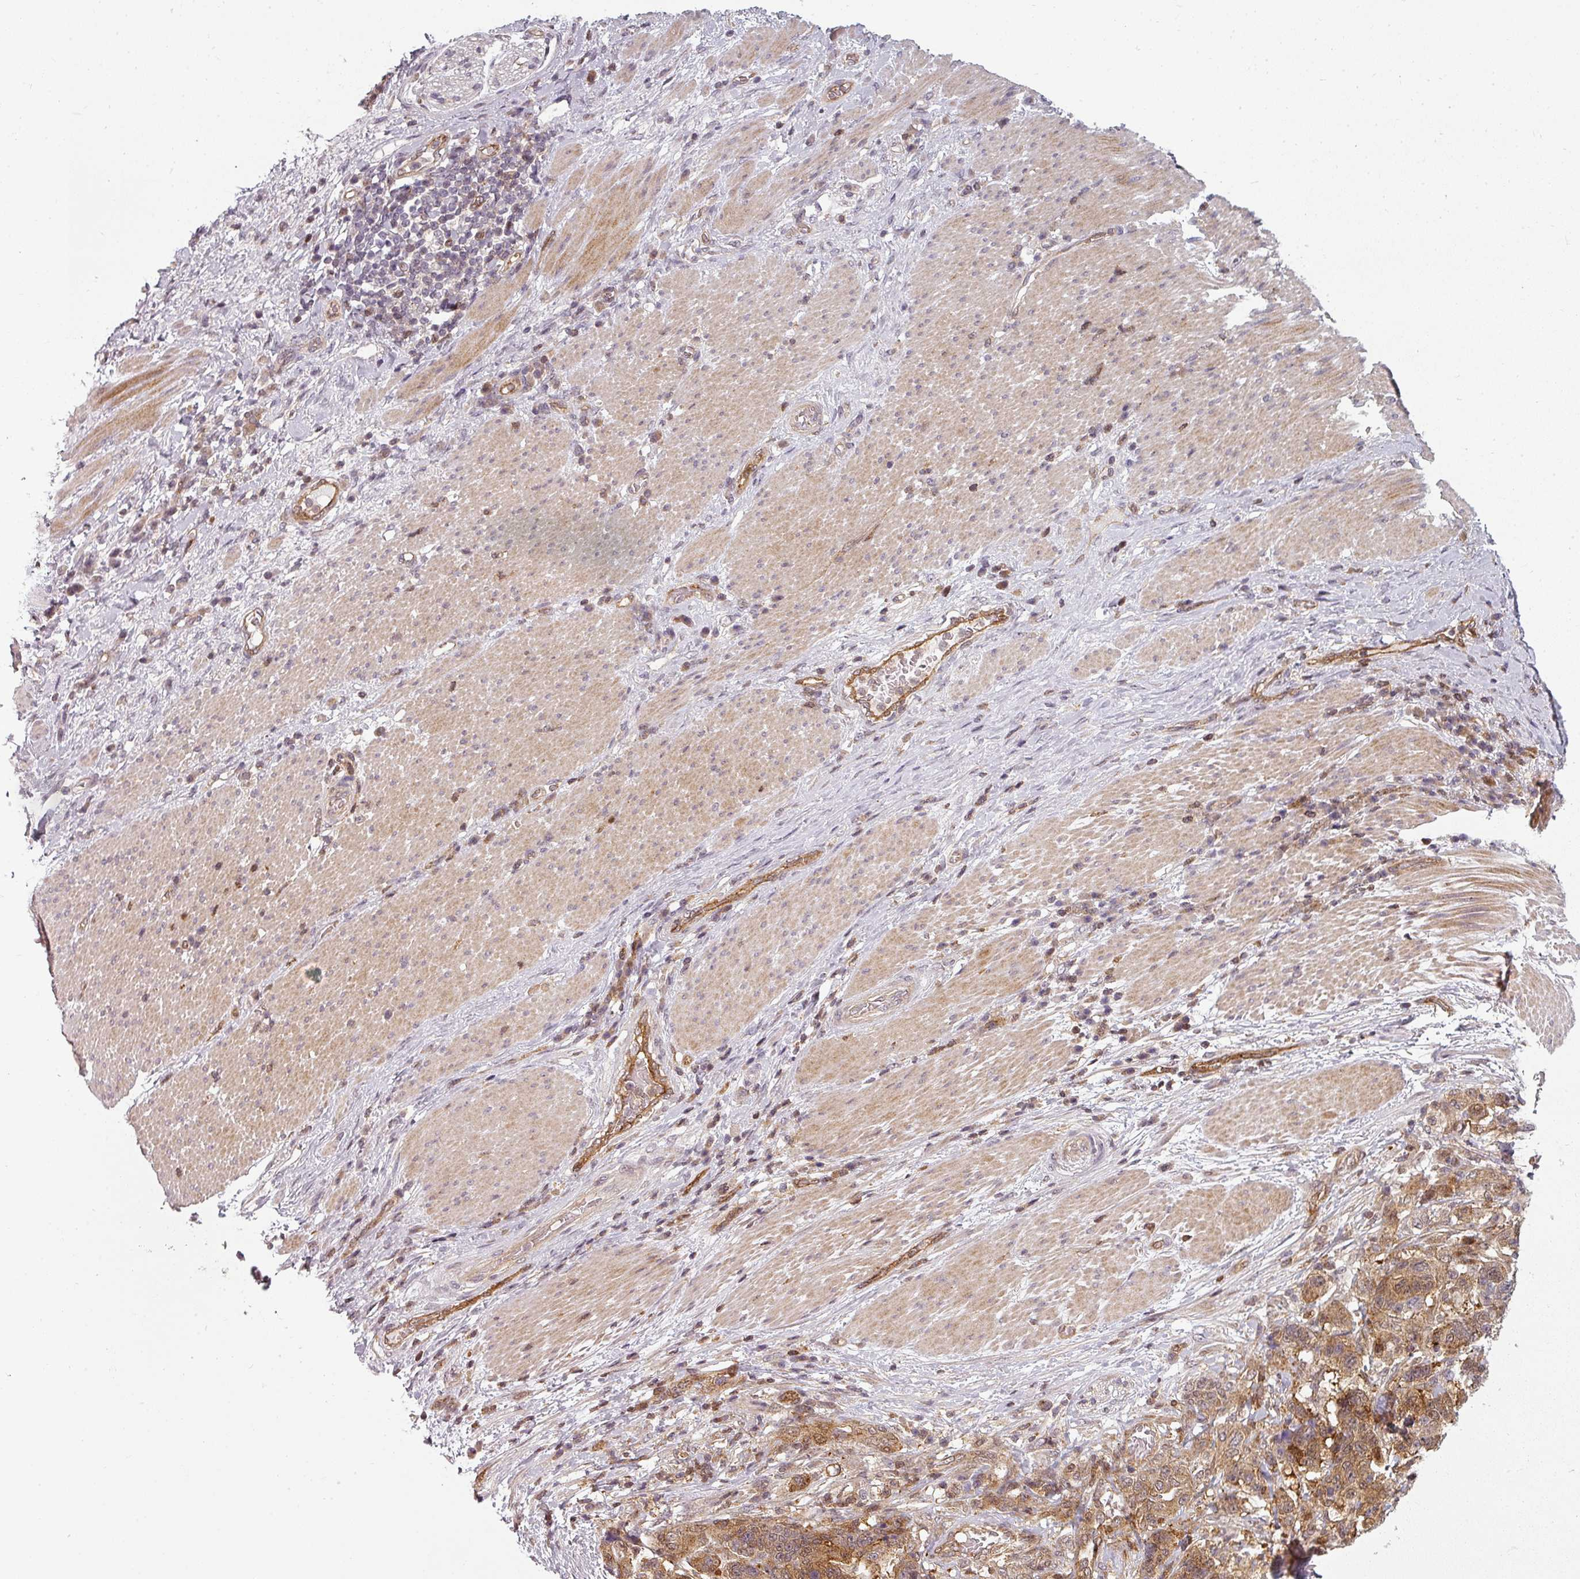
{"staining": {"intensity": "moderate", "quantity": ">75%", "location": "cytoplasmic/membranous"}, "tissue": "stomach cancer", "cell_type": "Tumor cells", "image_type": "cancer", "snomed": [{"axis": "morphology", "description": "Normal tissue, NOS"}, {"axis": "morphology", "description": "Adenocarcinoma, NOS"}, {"axis": "topography", "description": "Stomach"}], "caption": "Approximately >75% of tumor cells in stomach cancer demonstrate moderate cytoplasmic/membranous protein positivity as visualized by brown immunohistochemical staining.", "gene": "CLIC1", "patient": {"sex": "female", "age": 64}}